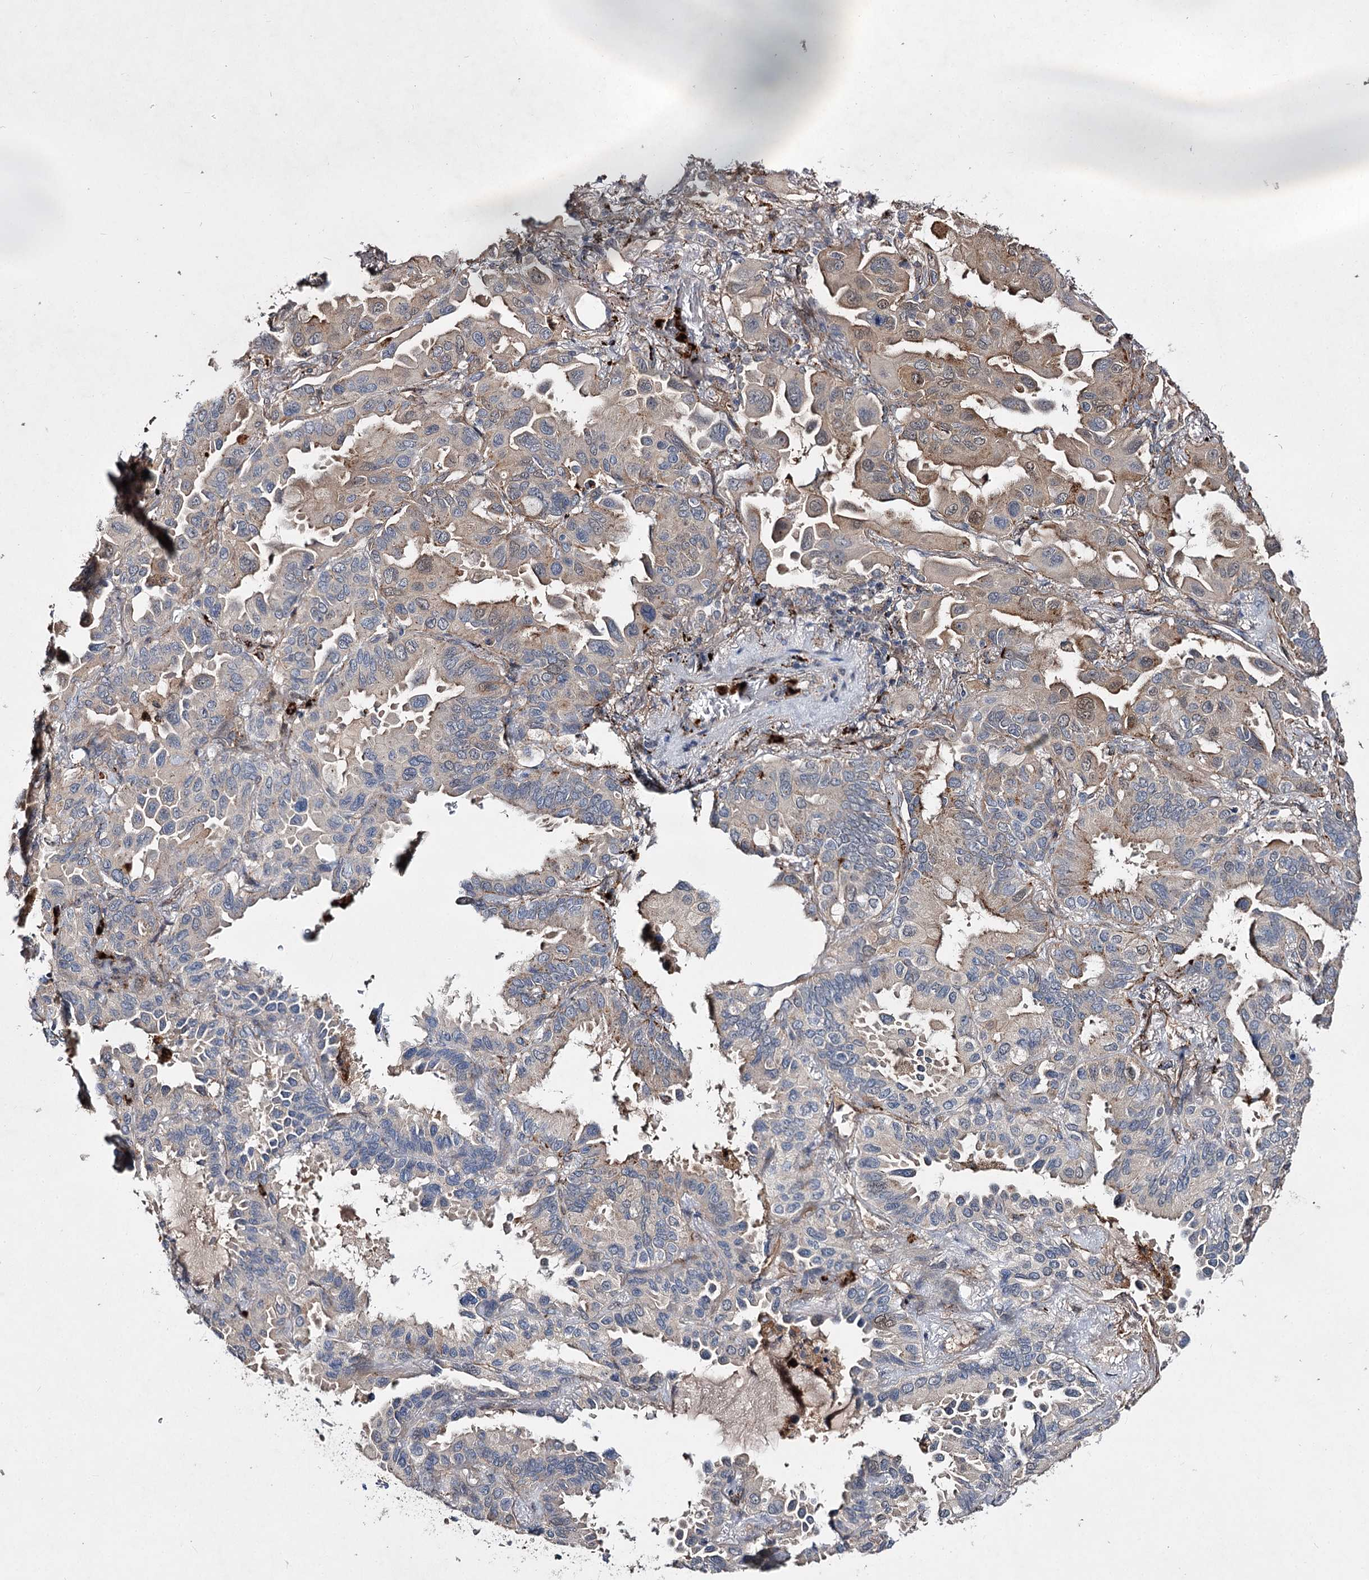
{"staining": {"intensity": "negative", "quantity": "none", "location": "none"}, "tissue": "lung cancer", "cell_type": "Tumor cells", "image_type": "cancer", "snomed": [{"axis": "morphology", "description": "Adenocarcinoma, NOS"}, {"axis": "topography", "description": "Lung"}], "caption": "Tumor cells are negative for brown protein staining in adenocarcinoma (lung).", "gene": "MINDY3", "patient": {"sex": "male", "age": 64}}